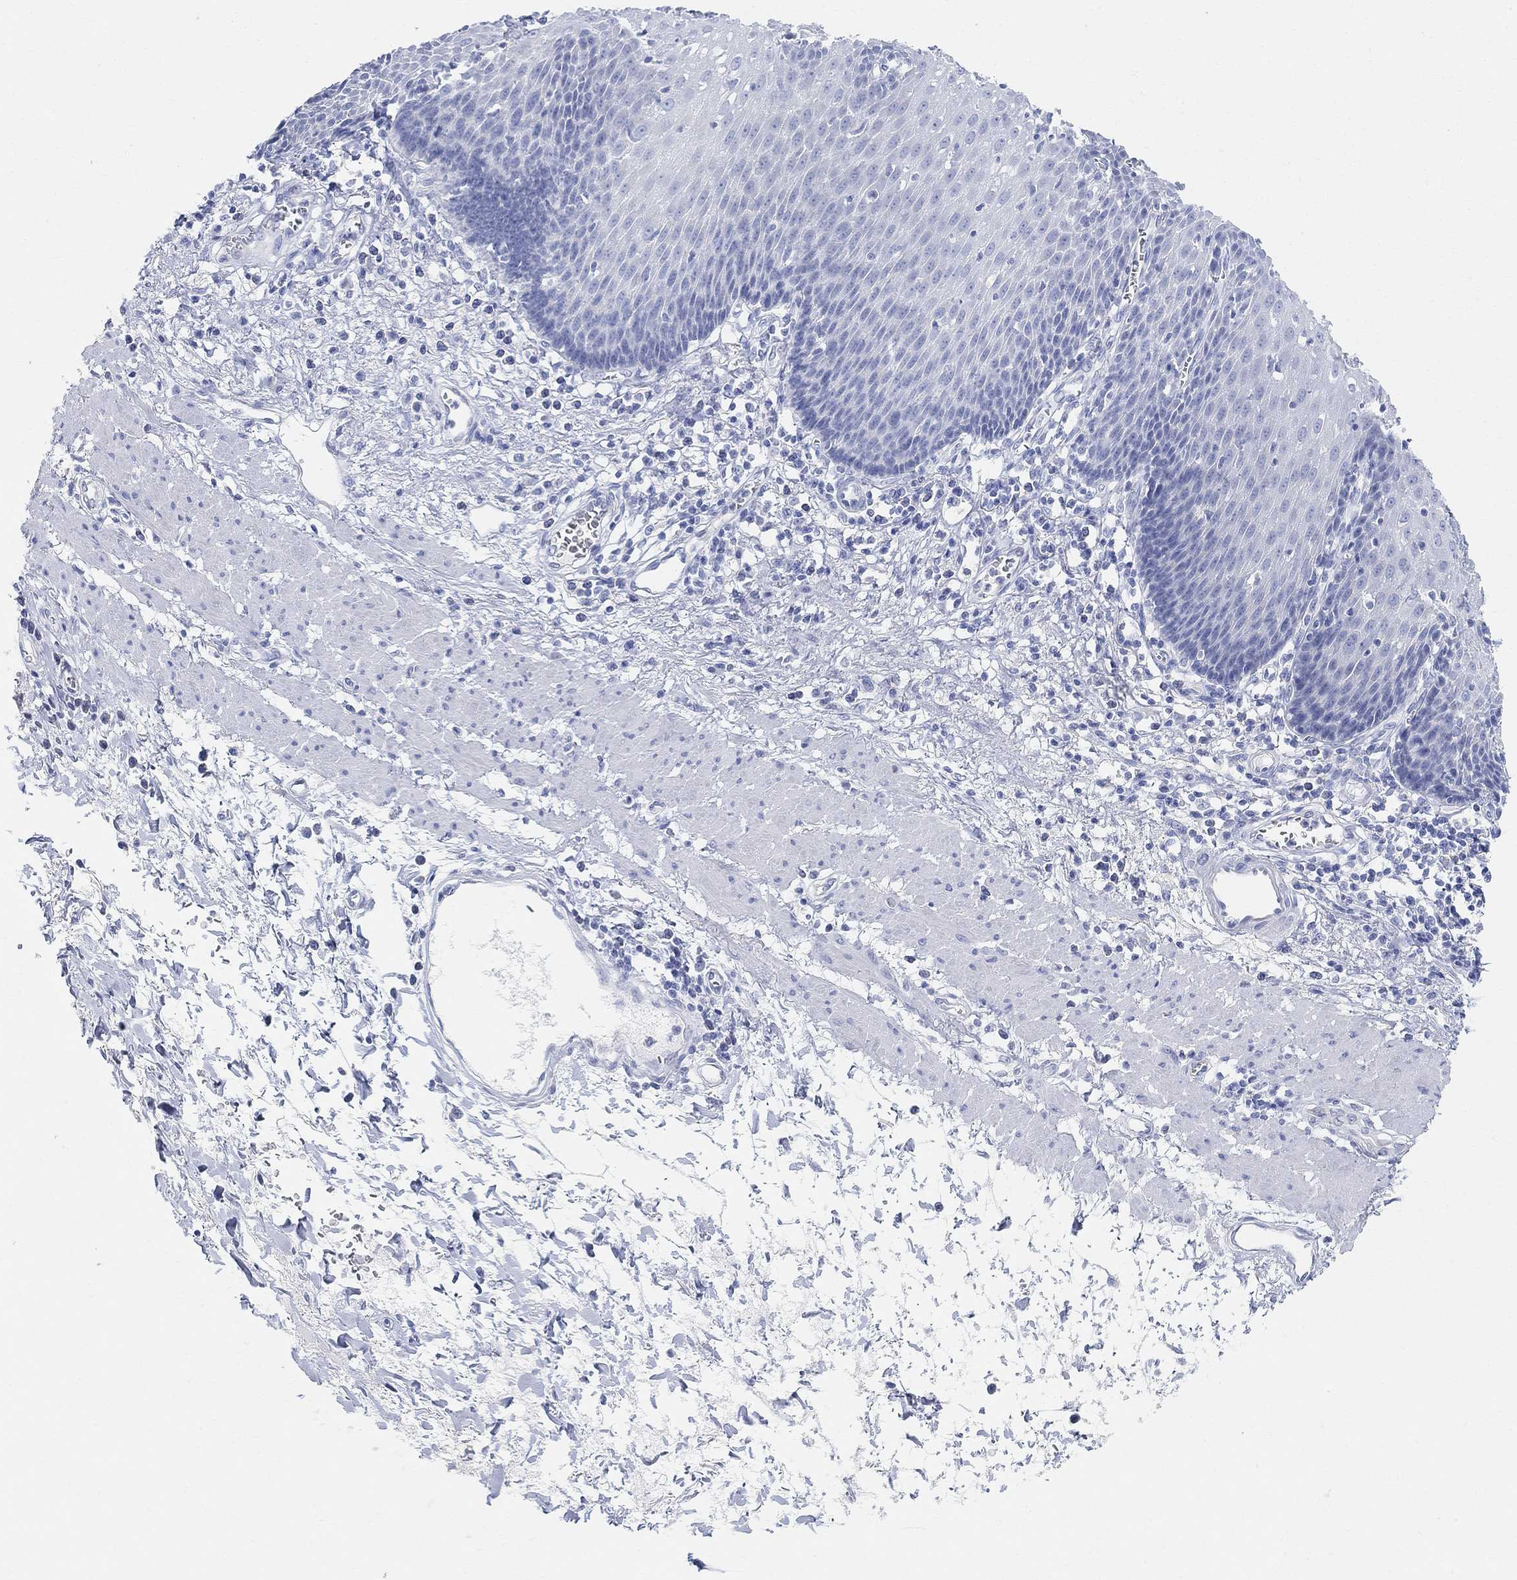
{"staining": {"intensity": "negative", "quantity": "none", "location": "none"}, "tissue": "esophagus", "cell_type": "Squamous epithelial cells", "image_type": "normal", "snomed": [{"axis": "morphology", "description": "Normal tissue, NOS"}, {"axis": "topography", "description": "Esophagus"}], "caption": "Immunohistochemistry photomicrograph of benign human esophagus stained for a protein (brown), which reveals no staining in squamous epithelial cells. (Brightfield microscopy of DAB (3,3'-diaminobenzidine) immunohistochemistry at high magnification).", "gene": "RETNLB", "patient": {"sex": "male", "age": 57}}